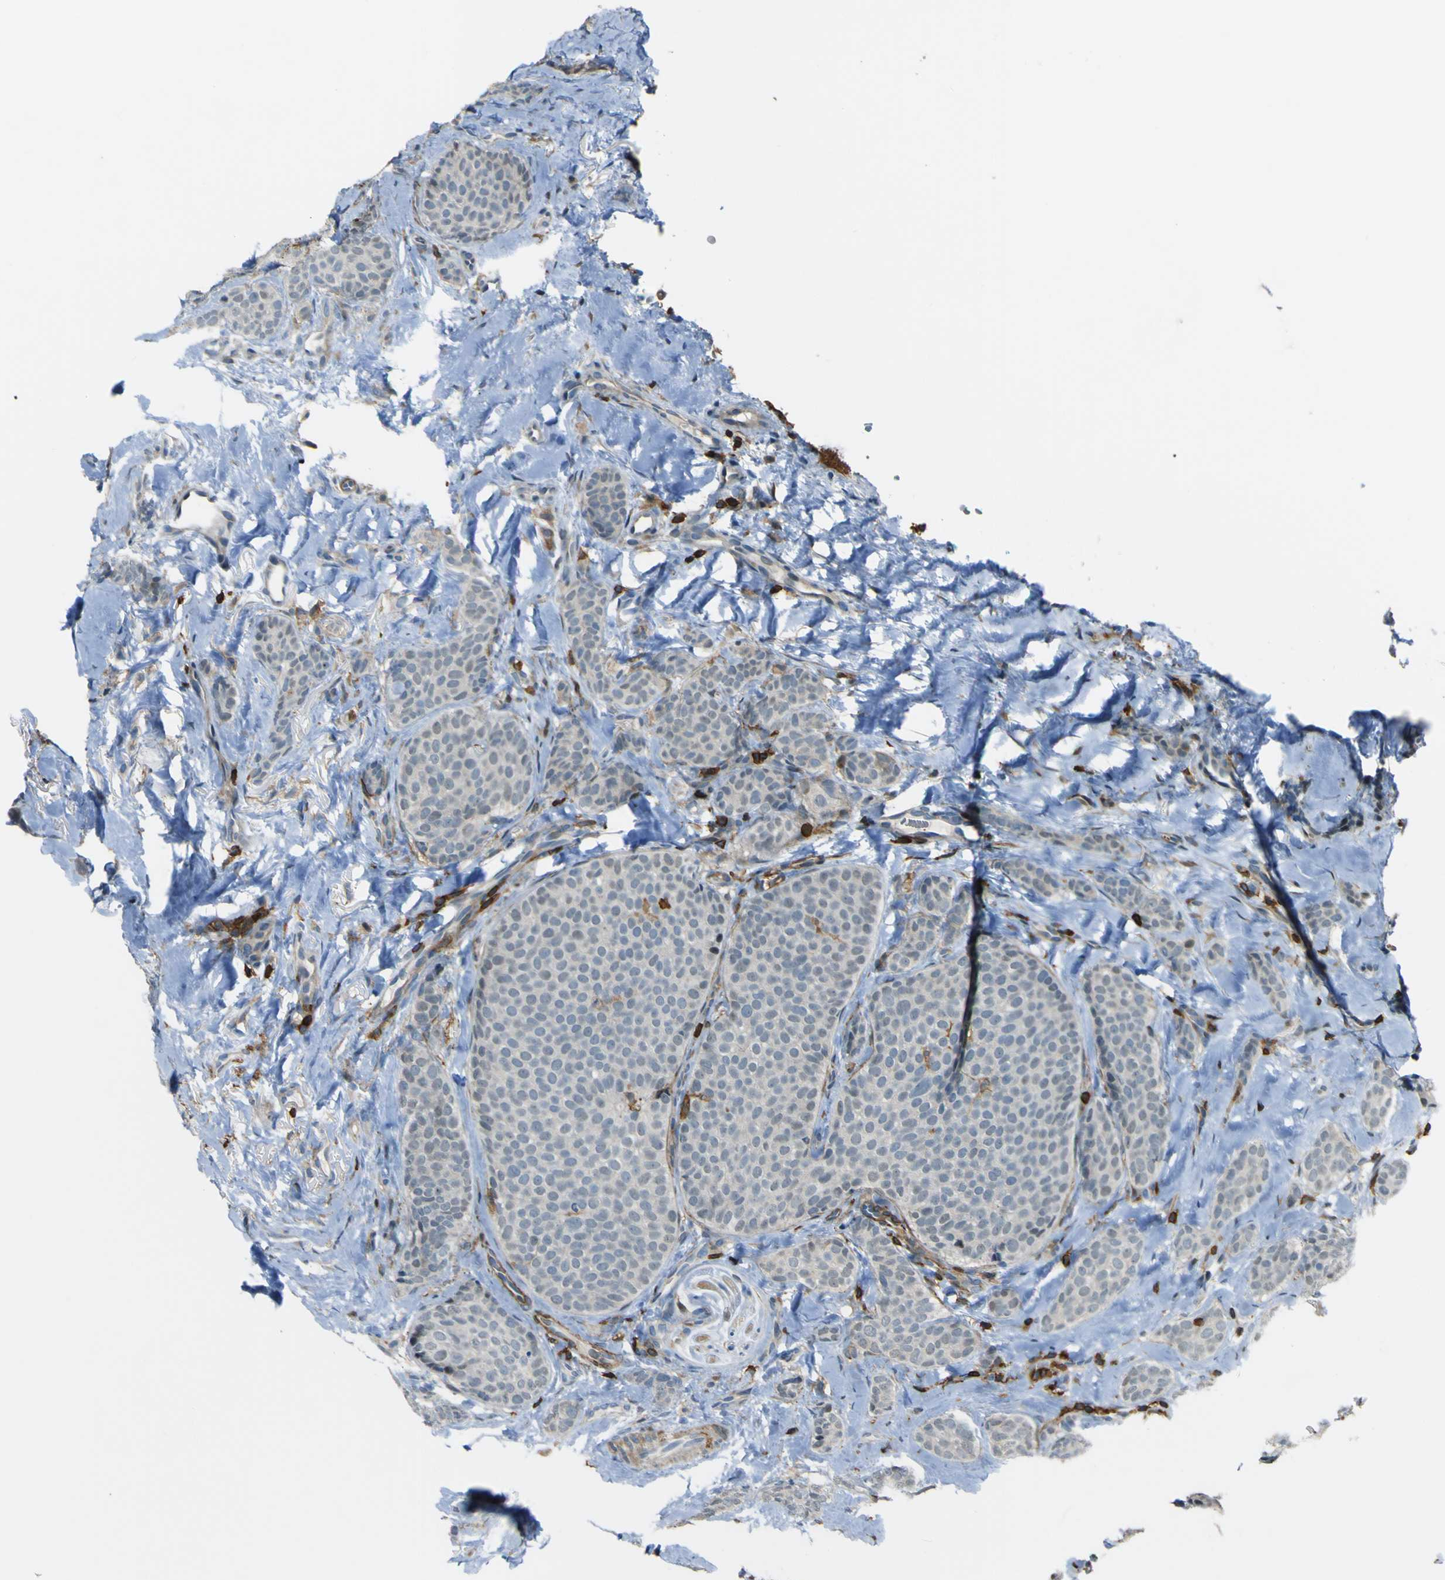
{"staining": {"intensity": "weak", "quantity": "<25%", "location": "cytoplasmic/membranous"}, "tissue": "breast cancer", "cell_type": "Tumor cells", "image_type": "cancer", "snomed": [{"axis": "morphology", "description": "Lobular carcinoma"}, {"axis": "topography", "description": "Skin"}, {"axis": "topography", "description": "Breast"}], "caption": "Immunohistochemistry micrograph of neoplastic tissue: breast lobular carcinoma stained with DAB demonstrates no significant protein positivity in tumor cells.", "gene": "PCDHB5", "patient": {"sex": "female", "age": 46}}